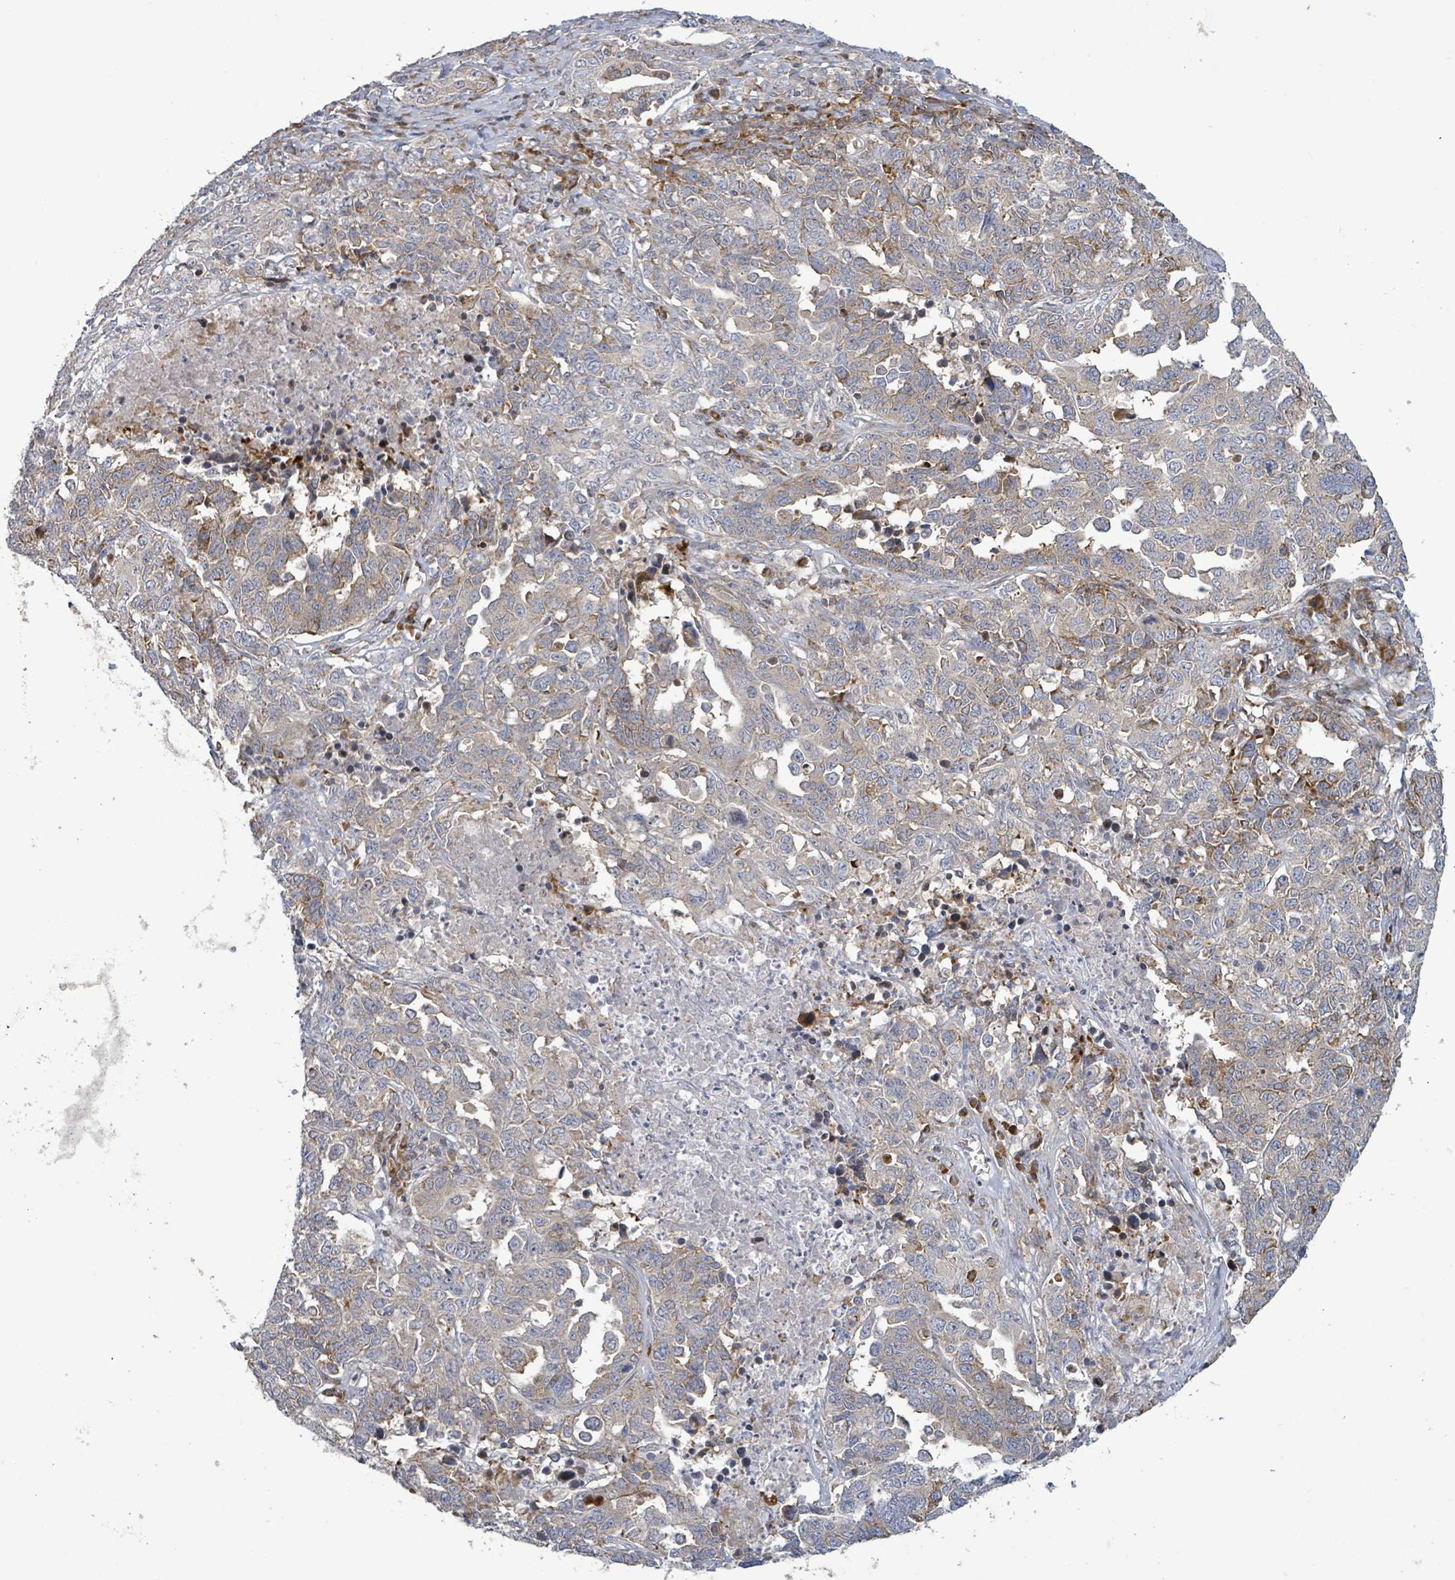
{"staining": {"intensity": "moderate", "quantity": "<25%", "location": "cytoplasmic/membranous"}, "tissue": "ovarian cancer", "cell_type": "Tumor cells", "image_type": "cancer", "snomed": [{"axis": "morphology", "description": "Carcinoma, endometroid"}, {"axis": "topography", "description": "Ovary"}], "caption": "IHC micrograph of human endometroid carcinoma (ovarian) stained for a protein (brown), which displays low levels of moderate cytoplasmic/membranous expression in approximately <25% of tumor cells.", "gene": "LILRA4", "patient": {"sex": "female", "age": 62}}